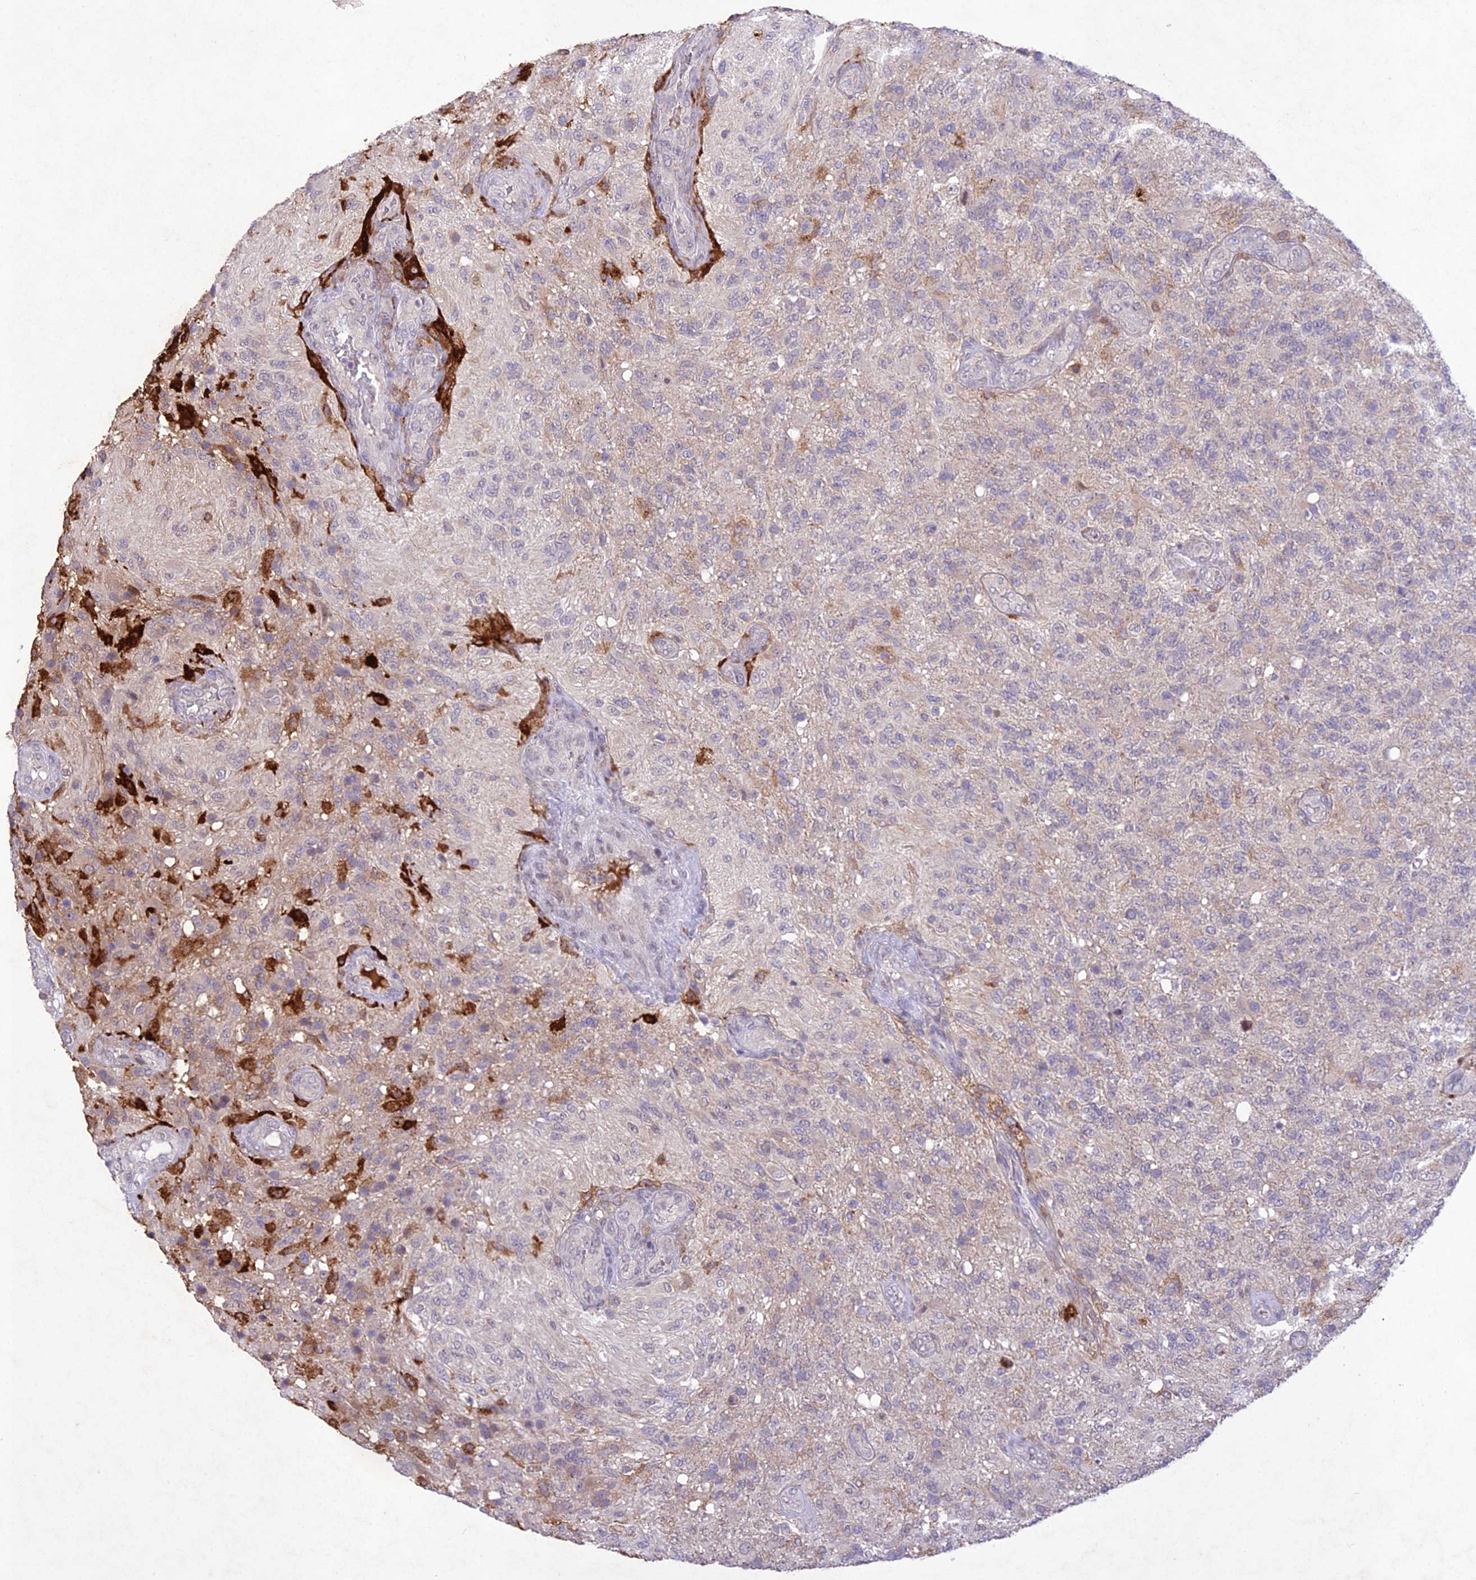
{"staining": {"intensity": "negative", "quantity": "none", "location": "none"}, "tissue": "glioma", "cell_type": "Tumor cells", "image_type": "cancer", "snomed": [{"axis": "morphology", "description": "Glioma, malignant, High grade"}, {"axis": "topography", "description": "Brain"}], "caption": "Tumor cells are negative for brown protein staining in glioma.", "gene": "ANKRD52", "patient": {"sex": "male", "age": 56}}